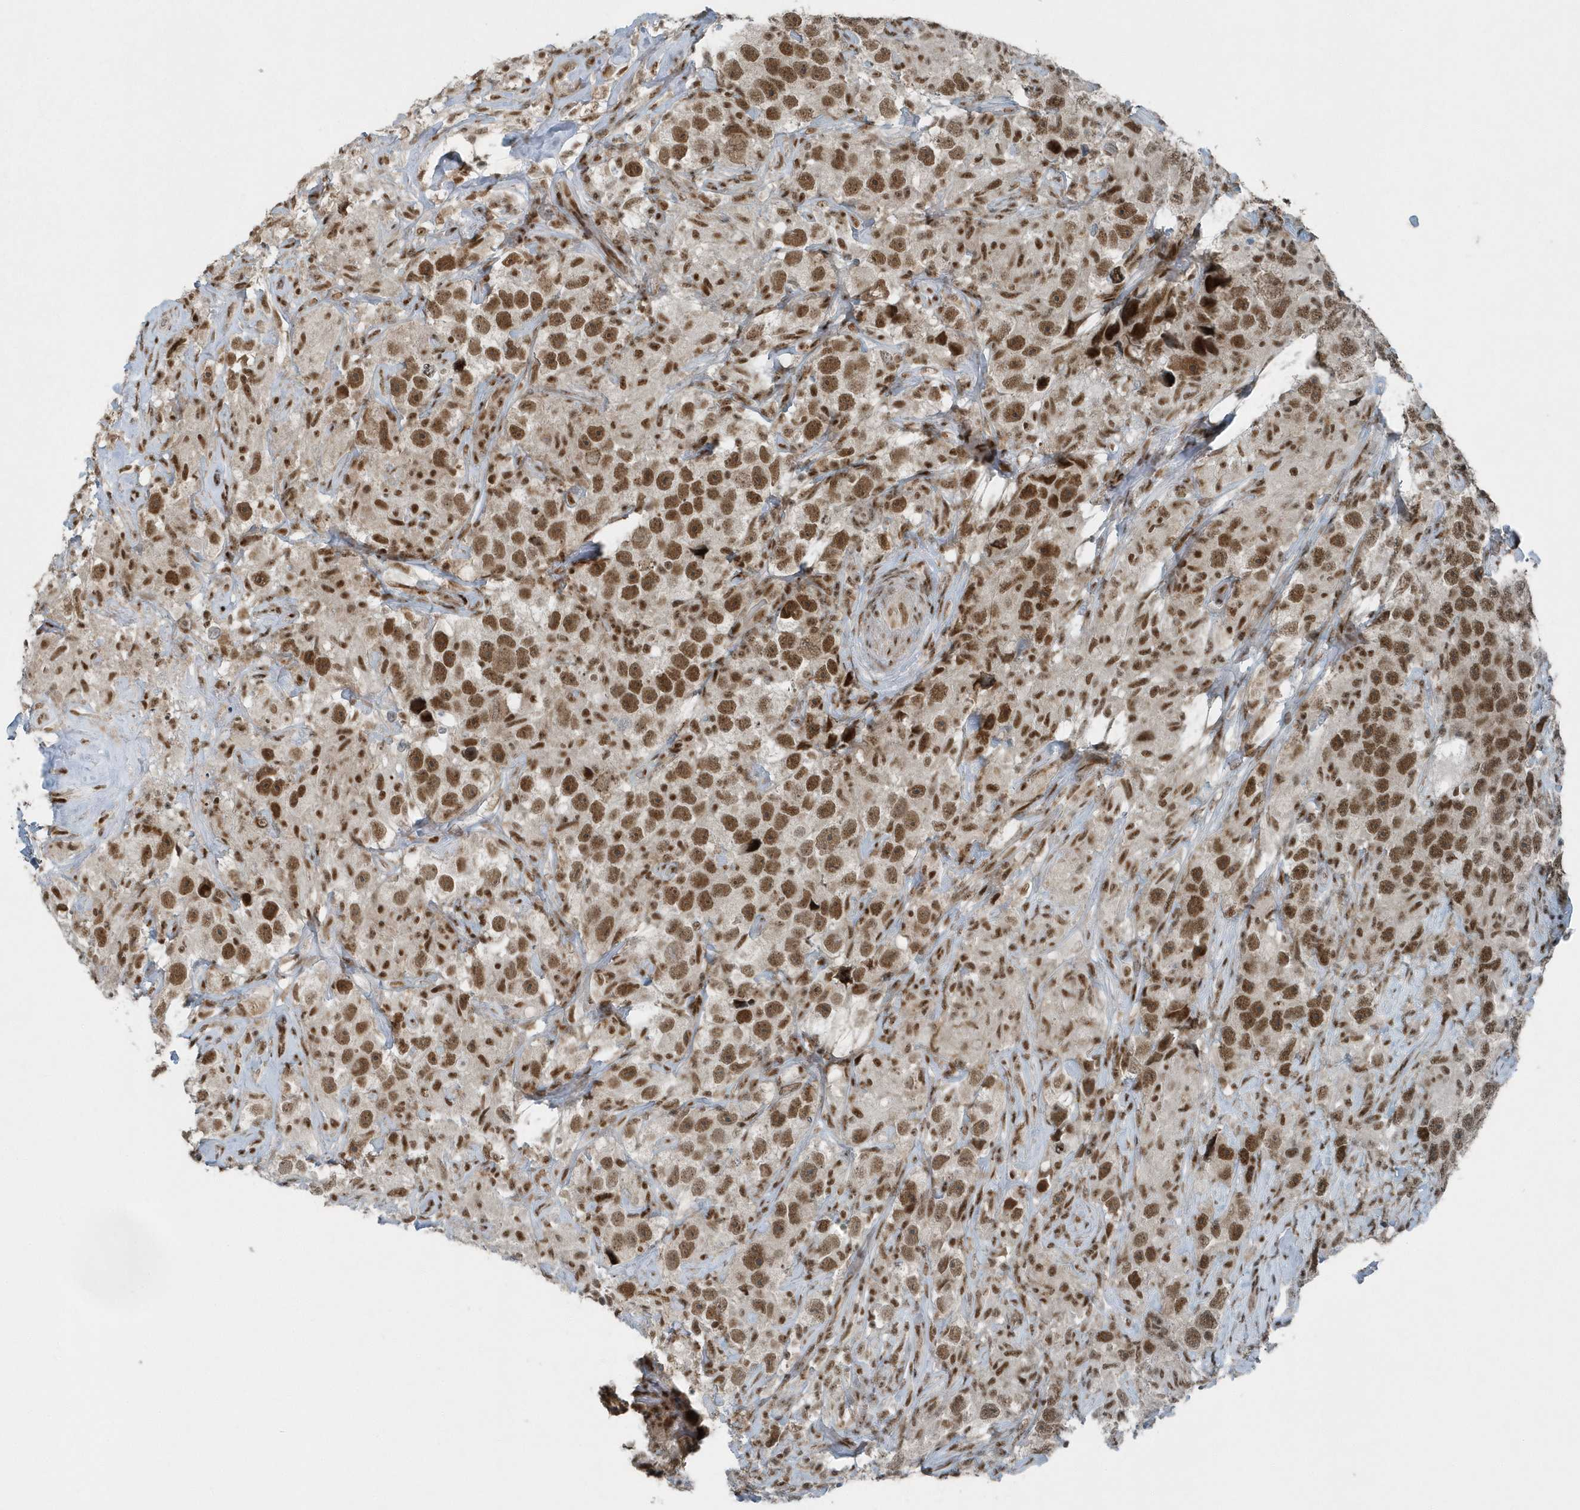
{"staining": {"intensity": "moderate", "quantity": ">75%", "location": "nuclear"}, "tissue": "testis cancer", "cell_type": "Tumor cells", "image_type": "cancer", "snomed": [{"axis": "morphology", "description": "Seminoma, NOS"}, {"axis": "topography", "description": "Testis"}], "caption": "There is medium levels of moderate nuclear staining in tumor cells of testis seminoma, as demonstrated by immunohistochemical staining (brown color).", "gene": "YTHDC1", "patient": {"sex": "male", "age": 49}}